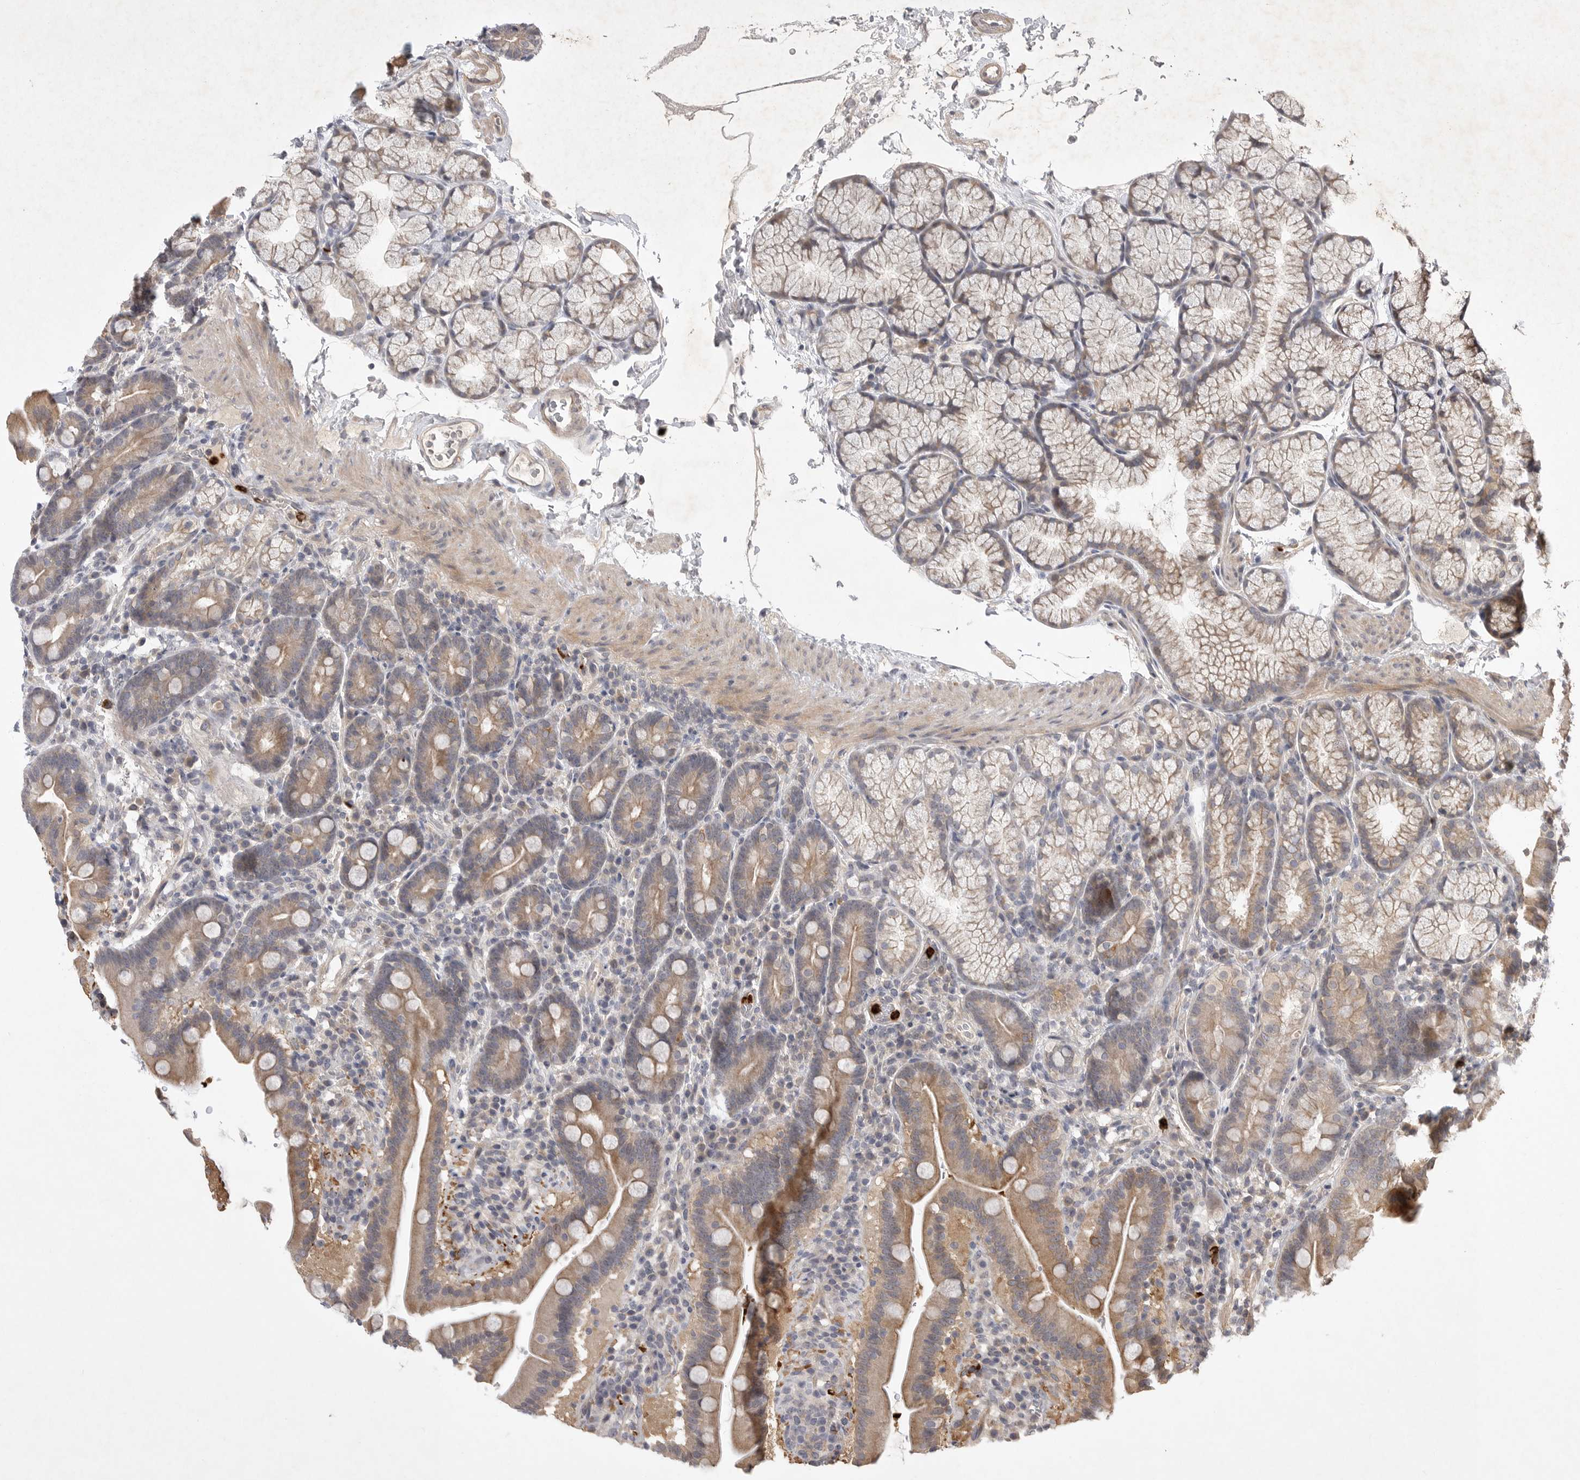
{"staining": {"intensity": "weak", "quantity": "25%-75%", "location": "cytoplasmic/membranous"}, "tissue": "duodenum", "cell_type": "Glandular cells", "image_type": "normal", "snomed": [{"axis": "morphology", "description": "Normal tissue, NOS"}, {"axis": "topography", "description": "Duodenum"}], "caption": "A brown stain highlights weak cytoplasmic/membranous expression of a protein in glandular cells of normal human duodenum.", "gene": "UBE3D", "patient": {"sex": "male", "age": 54}}